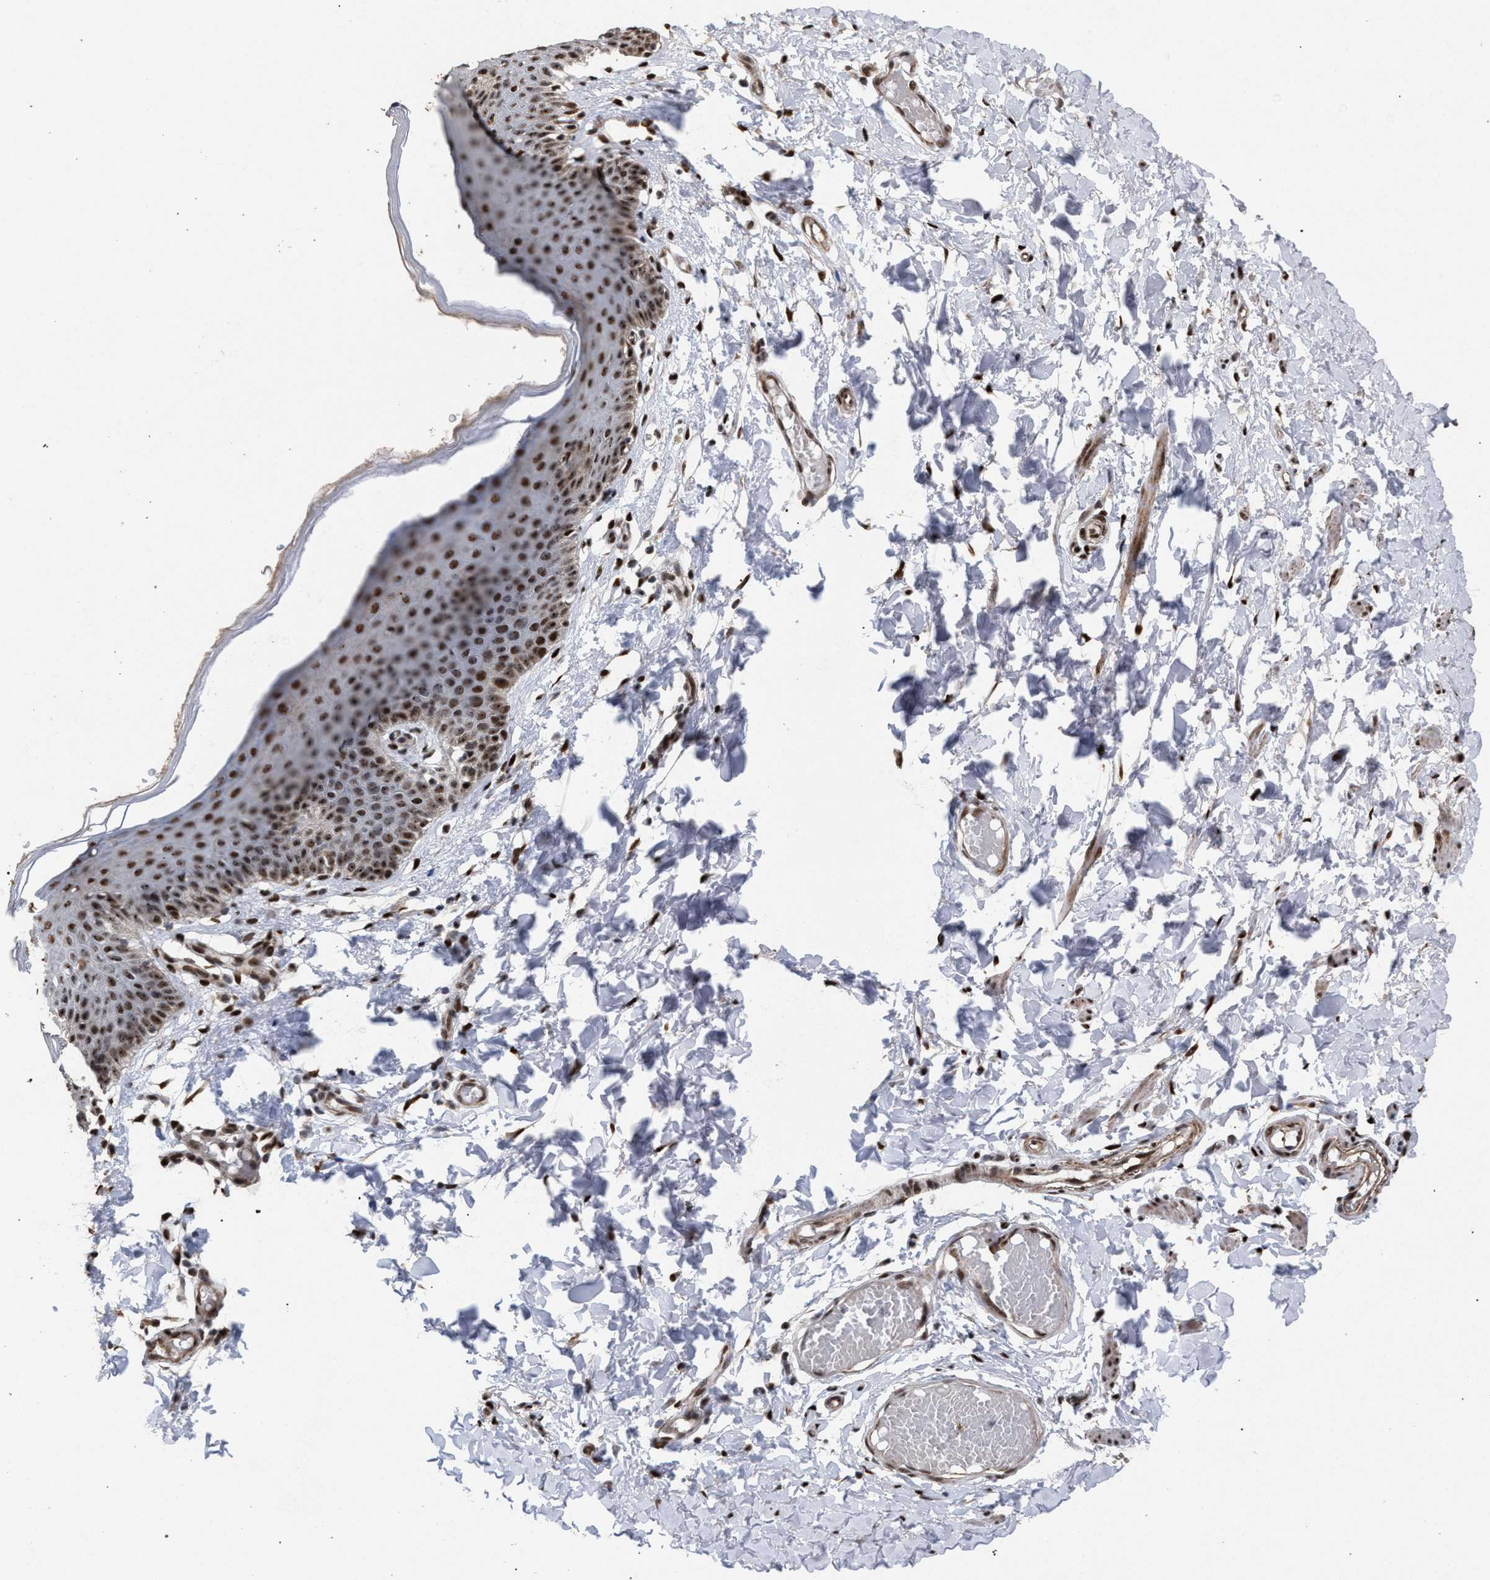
{"staining": {"intensity": "moderate", "quantity": ">75%", "location": "nuclear"}, "tissue": "skin", "cell_type": "Epidermal cells", "image_type": "normal", "snomed": [{"axis": "morphology", "description": "Normal tissue, NOS"}, {"axis": "topography", "description": "Vulva"}], "caption": "Skin stained with DAB immunohistochemistry (IHC) displays medium levels of moderate nuclear expression in about >75% of epidermal cells. The protein is shown in brown color, while the nuclei are stained blue.", "gene": "TP53BP1", "patient": {"sex": "female", "age": 66}}